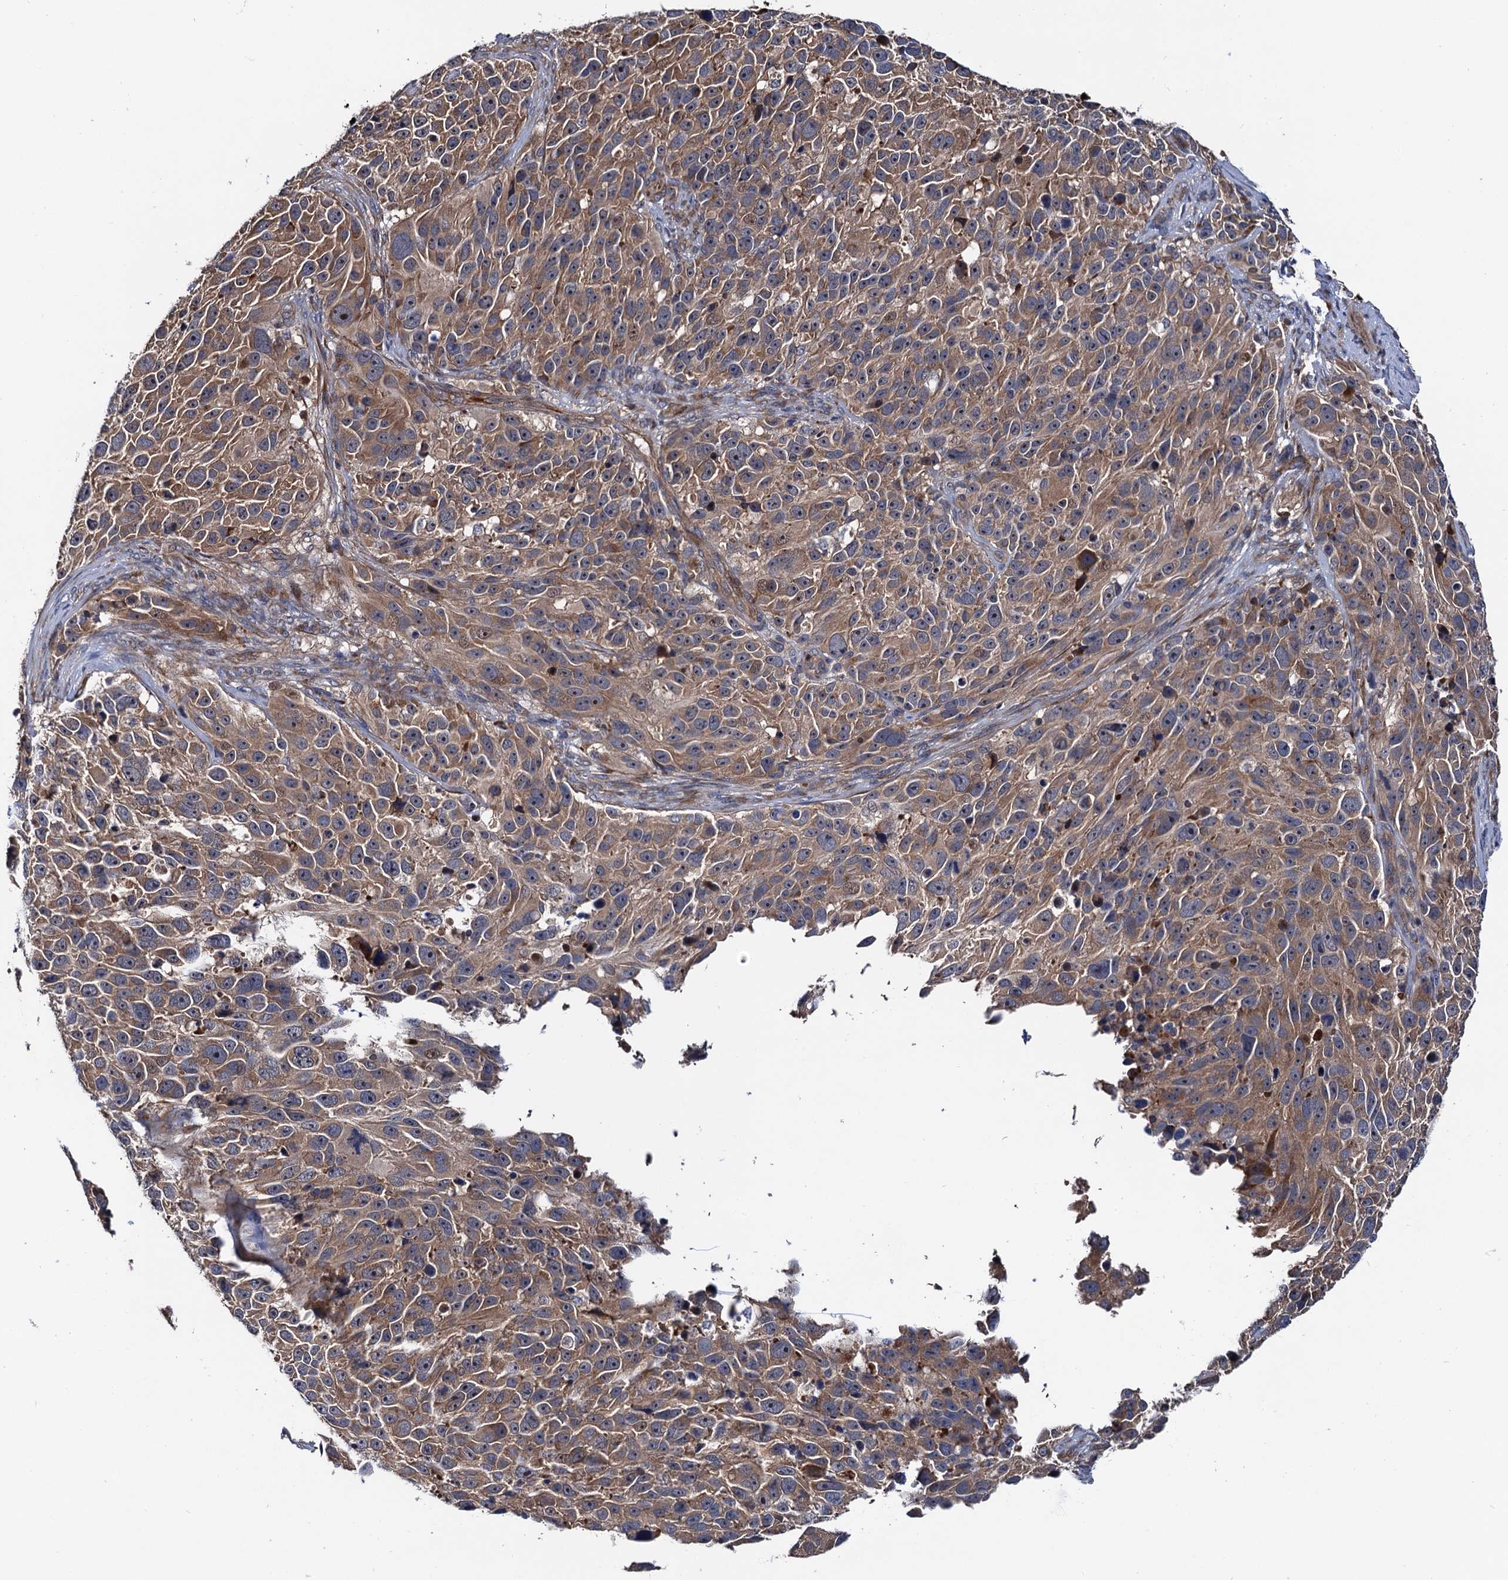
{"staining": {"intensity": "weak", "quantity": ">75%", "location": "cytoplasmic/membranous"}, "tissue": "melanoma", "cell_type": "Tumor cells", "image_type": "cancer", "snomed": [{"axis": "morphology", "description": "Malignant melanoma, NOS"}, {"axis": "topography", "description": "Skin"}], "caption": "IHC image of neoplastic tissue: melanoma stained using immunohistochemistry (IHC) demonstrates low levels of weak protein expression localized specifically in the cytoplasmic/membranous of tumor cells, appearing as a cytoplasmic/membranous brown color.", "gene": "TRMT112", "patient": {"sex": "male", "age": 84}}